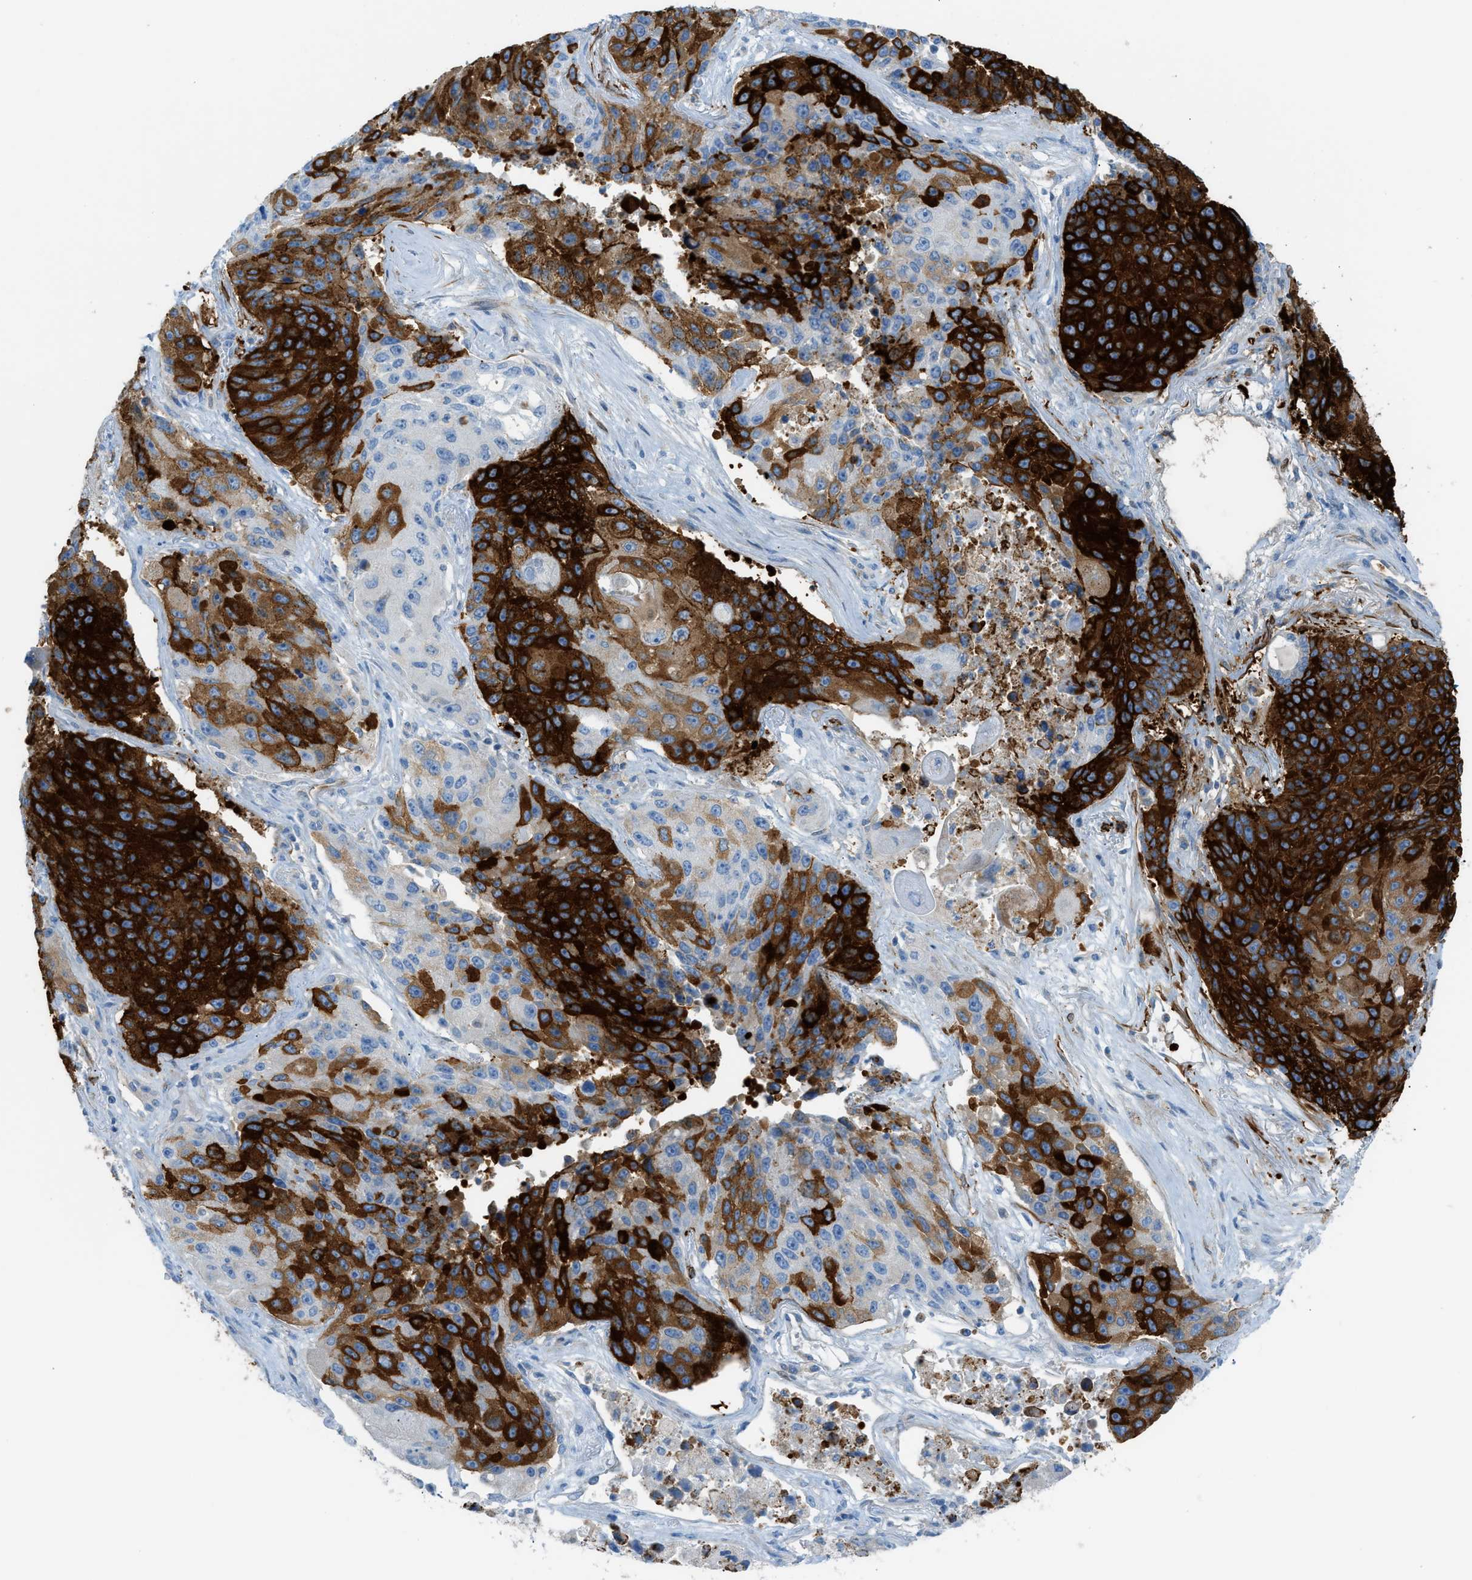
{"staining": {"intensity": "strong", "quantity": "25%-75%", "location": "cytoplasmic/membranous"}, "tissue": "lung cancer", "cell_type": "Tumor cells", "image_type": "cancer", "snomed": [{"axis": "morphology", "description": "Squamous cell carcinoma, NOS"}, {"axis": "topography", "description": "Lung"}], "caption": "DAB (3,3'-diaminobenzidine) immunohistochemical staining of lung cancer (squamous cell carcinoma) shows strong cytoplasmic/membranous protein expression in about 25%-75% of tumor cells.", "gene": "MYH11", "patient": {"sex": "male", "age": 61}}